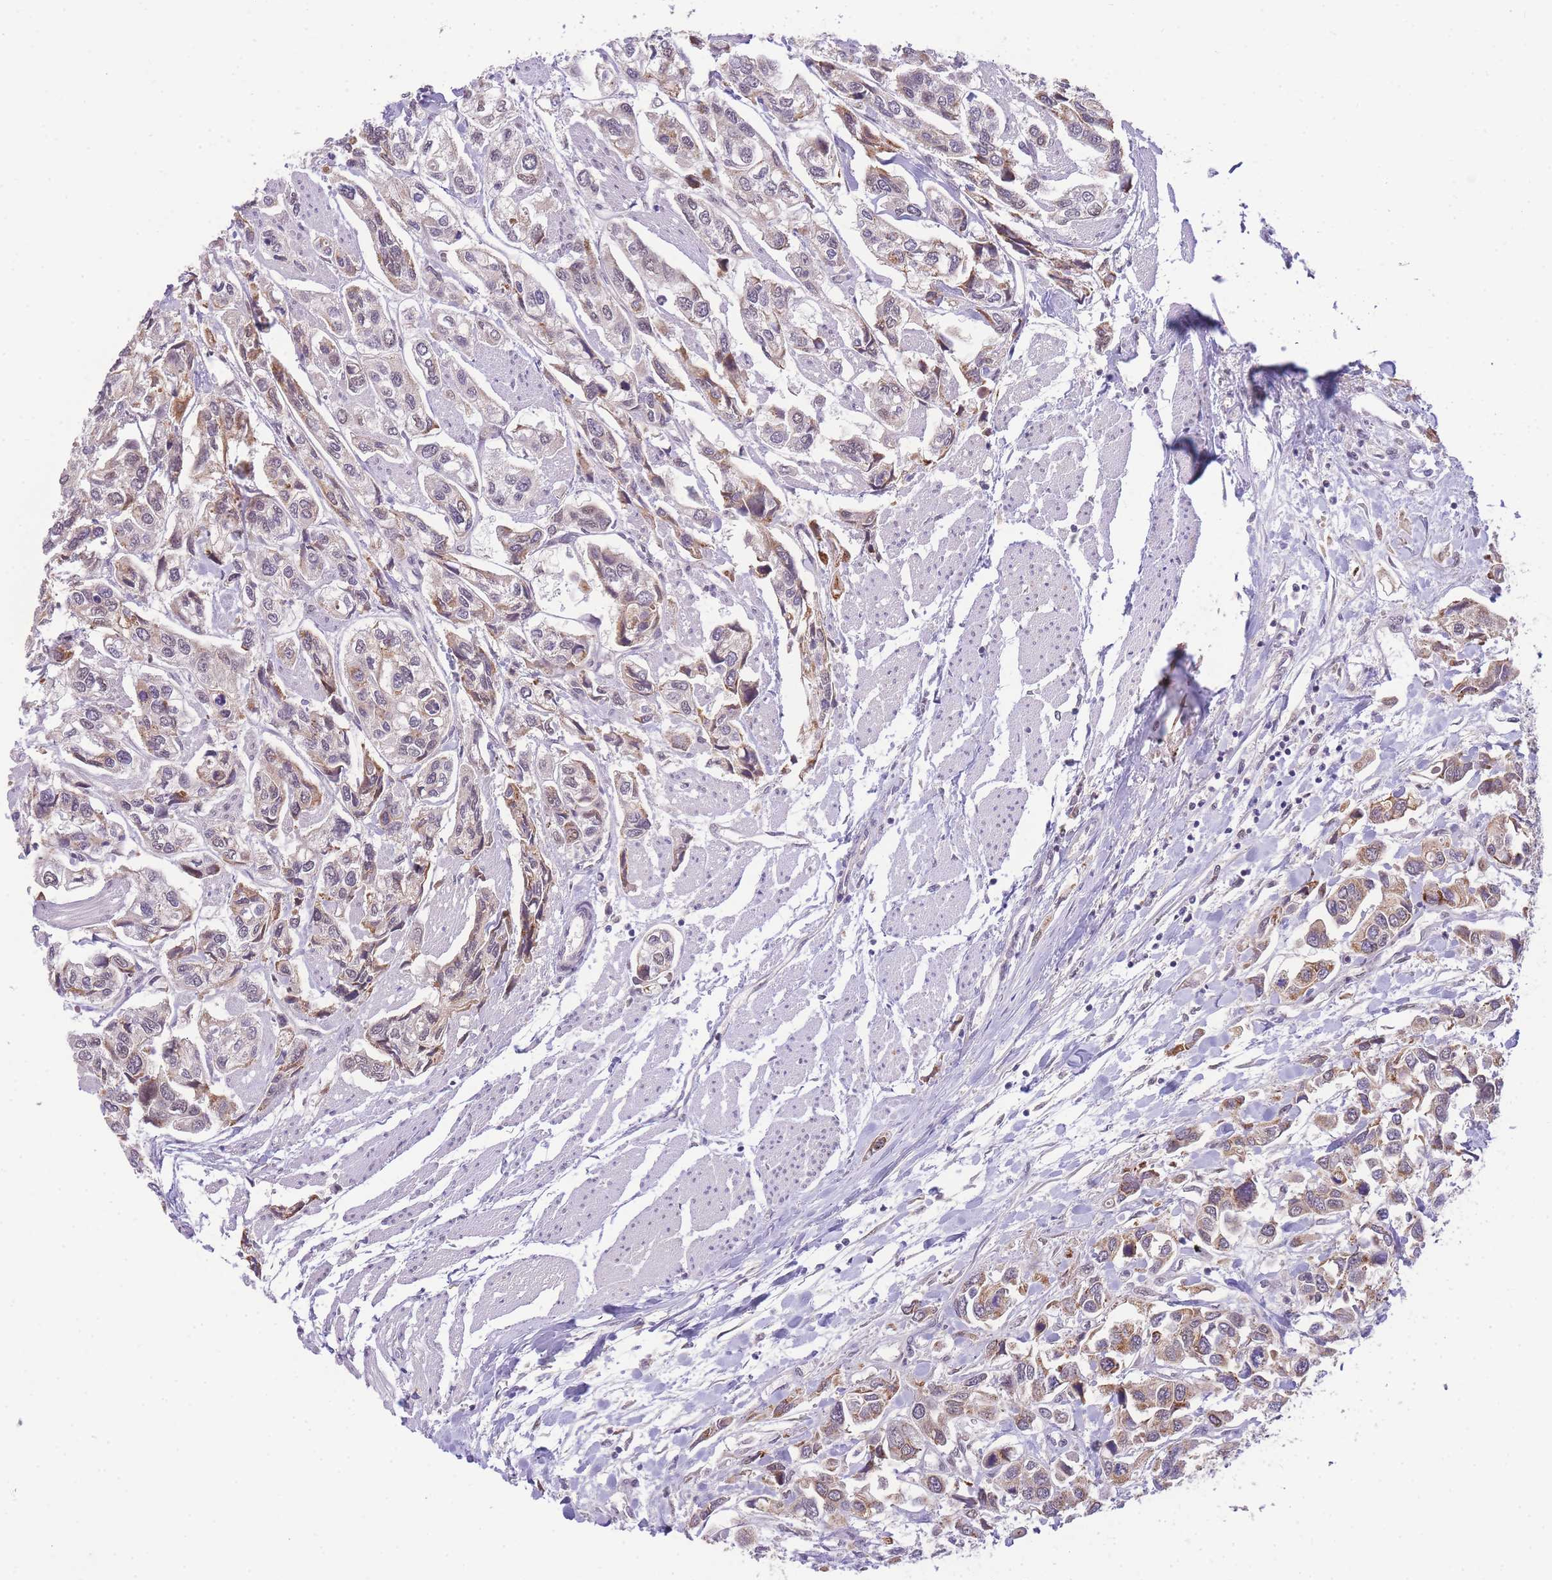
{"staining": {"intensity": "moderate", "quantity": "25%-75%", "location": "cytoplasmic/membranous,nuclear"}, "tissue": "urothelial cancer", "cell_type": "Tumor cells", "image_type": "cancer", "snomed": [{"axis": "morphology", "description": "Urothelial carcinoma, High grade"}, {"axis": "topography", "description": "Urinary bladder"}], "caption": "DAB (3,3'-diaminobenzidine) immunohistochemical staining of urothelial cancer demonstrates moderate cytoplasmic/membranous and nuclear protein positivity in approximately 25%-75% of tumor cells. The staining is performed using DAB (3,3'-diaminobenzidine) brown chromogen to label protein expression. The nuclei are counter-stained blue using hematoxylin.", "gene": "PUS10", "patient": {"sex": "male", "age": 67}}